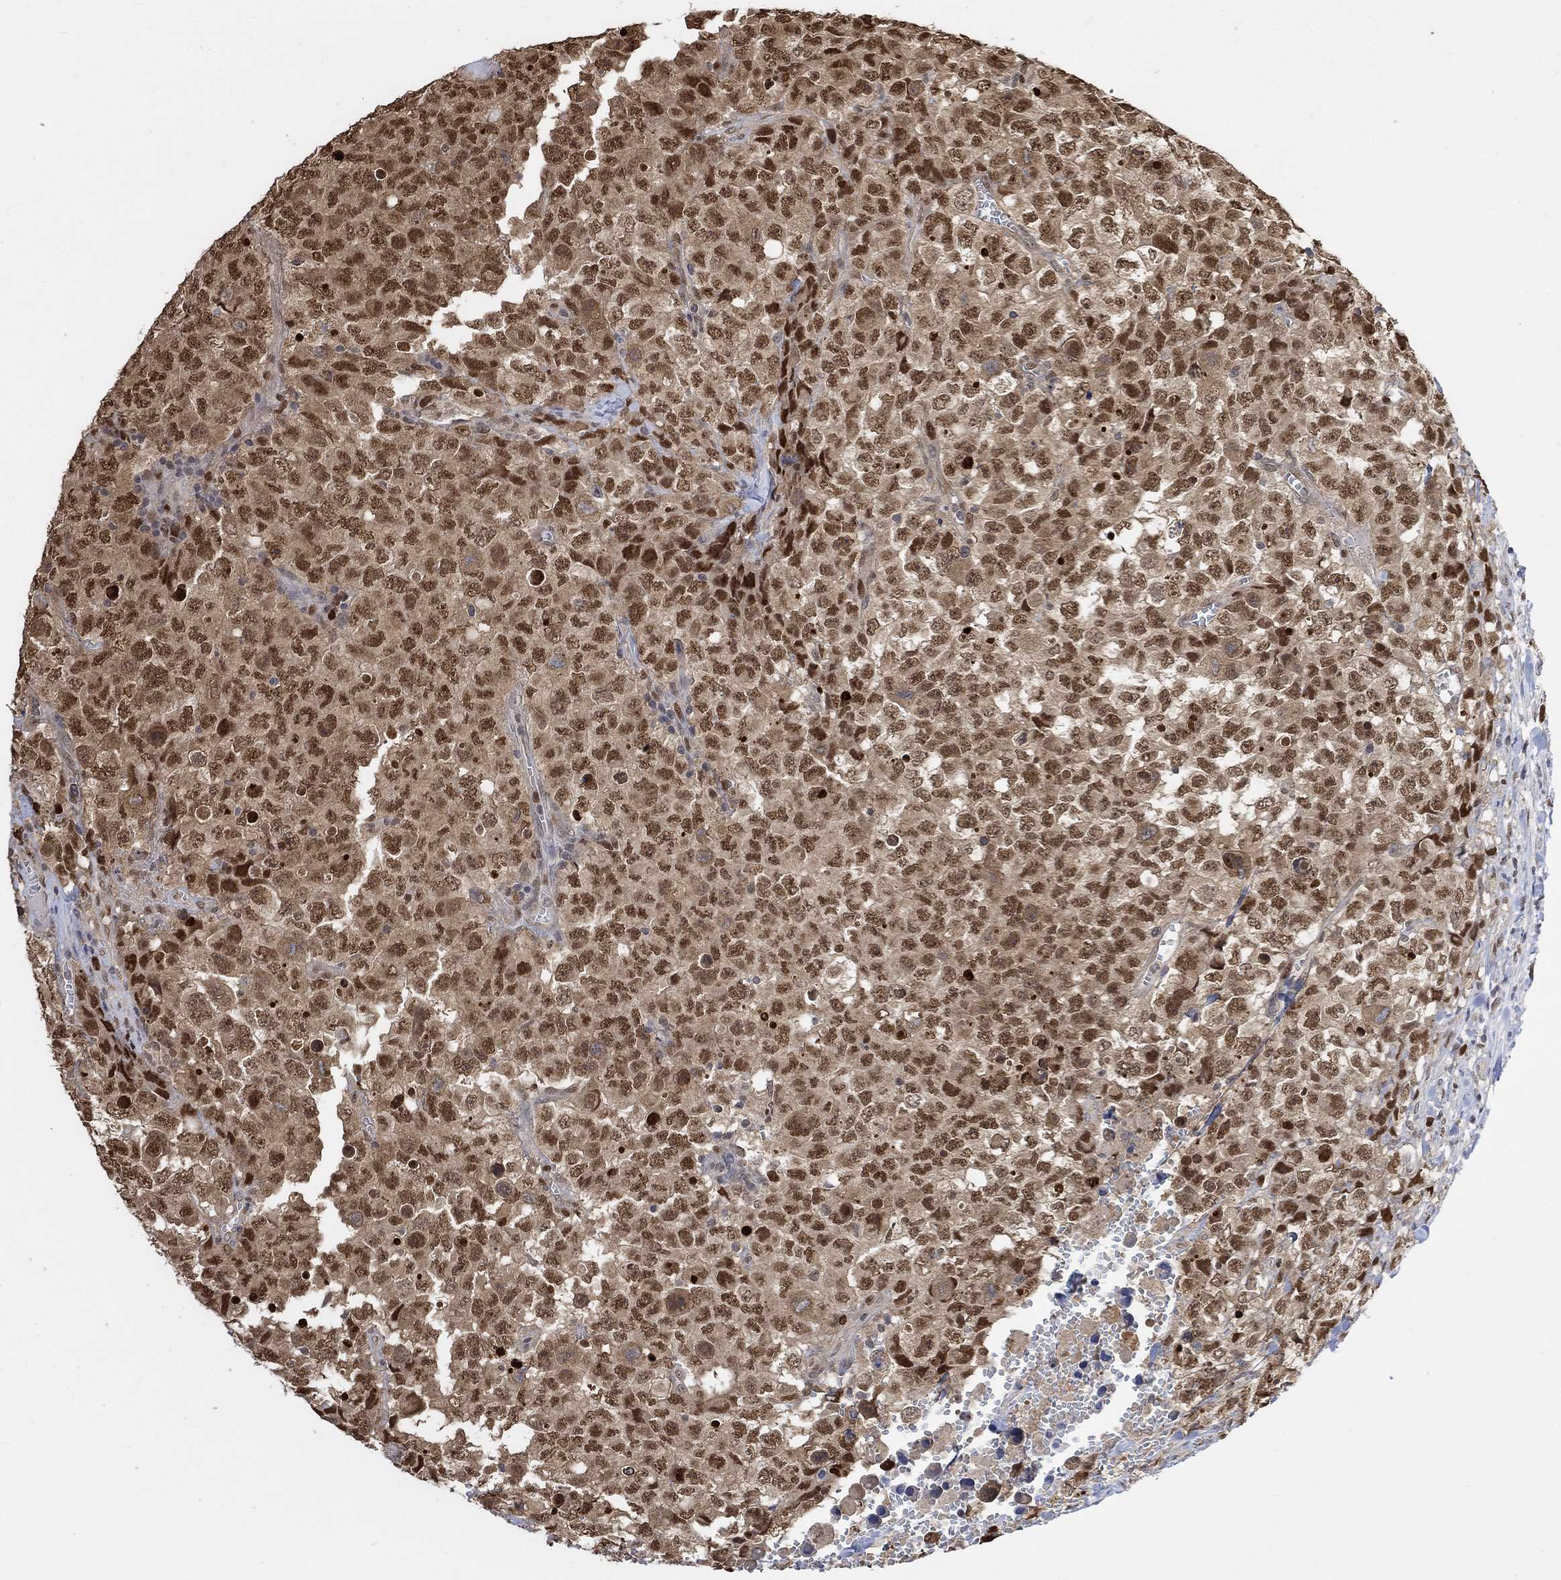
{"staining": {"intensity": "moderate", "quantity": ">75%", "location": "cytoplasmic/membranous,nuclear"}, "tissue": "testis cancer", "cell_type": "Tumor cells", "image_type": "cancer", "snomed": [{"axis": "morphology", "description": "Carcinoma, Embryonal, NOS"}, {"axis": "topography", "description": "Testis"}], "caption": "Testis cancer tissue demonstrates moderate cytoplasmic/membranous and nuclear staining in about >75% of tumor cells, visualized by immunohistochemistry.", "gene": "RAD54L2", "patient": {"sex": "male", "age": 23}}